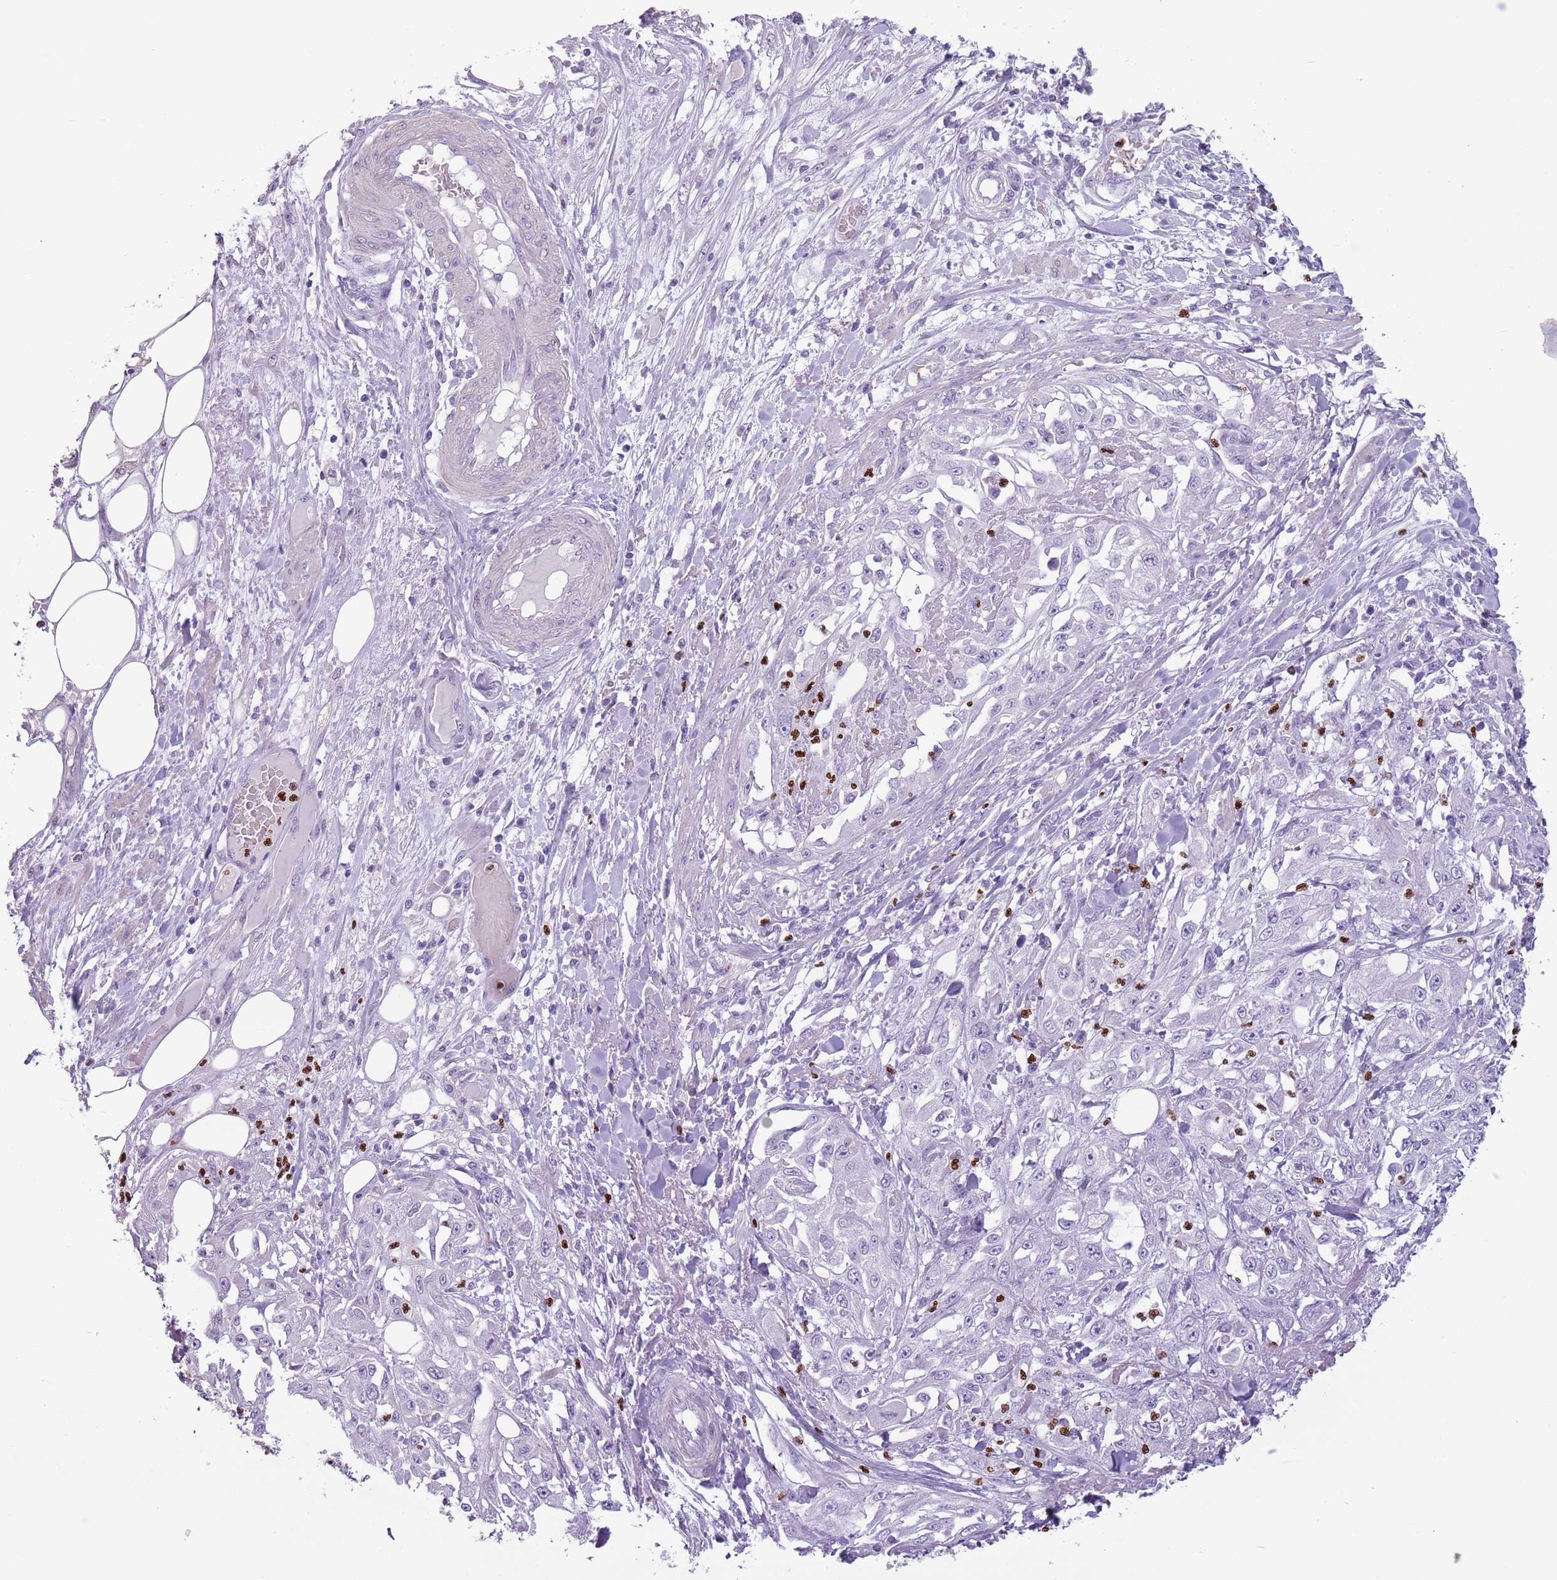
{"staining": {"intensity": "negative", "quantity": "none", "location": "none"}, "tissue": "skin cancer", "cell_type": "Tumor cells", "image_type": "cancer", "snomed": [{"axis": "morphology", "description": "Squamous cell carcinoma, NOS"}, {"axis": "morphology", "description": "Squamous cell carcinoma, metastatic, NOS"}, {"axis": "topography", "description": "Skin"}, {"axis": "topography", "description": "Lymph node"}], "caption": "Immunohistochemical staining of squamous cell carcinoma (skin) demonstrates no significant positivity in tumor cells.", "gene": "CELF6", "patient": {"sex": "male", "age": 75}}